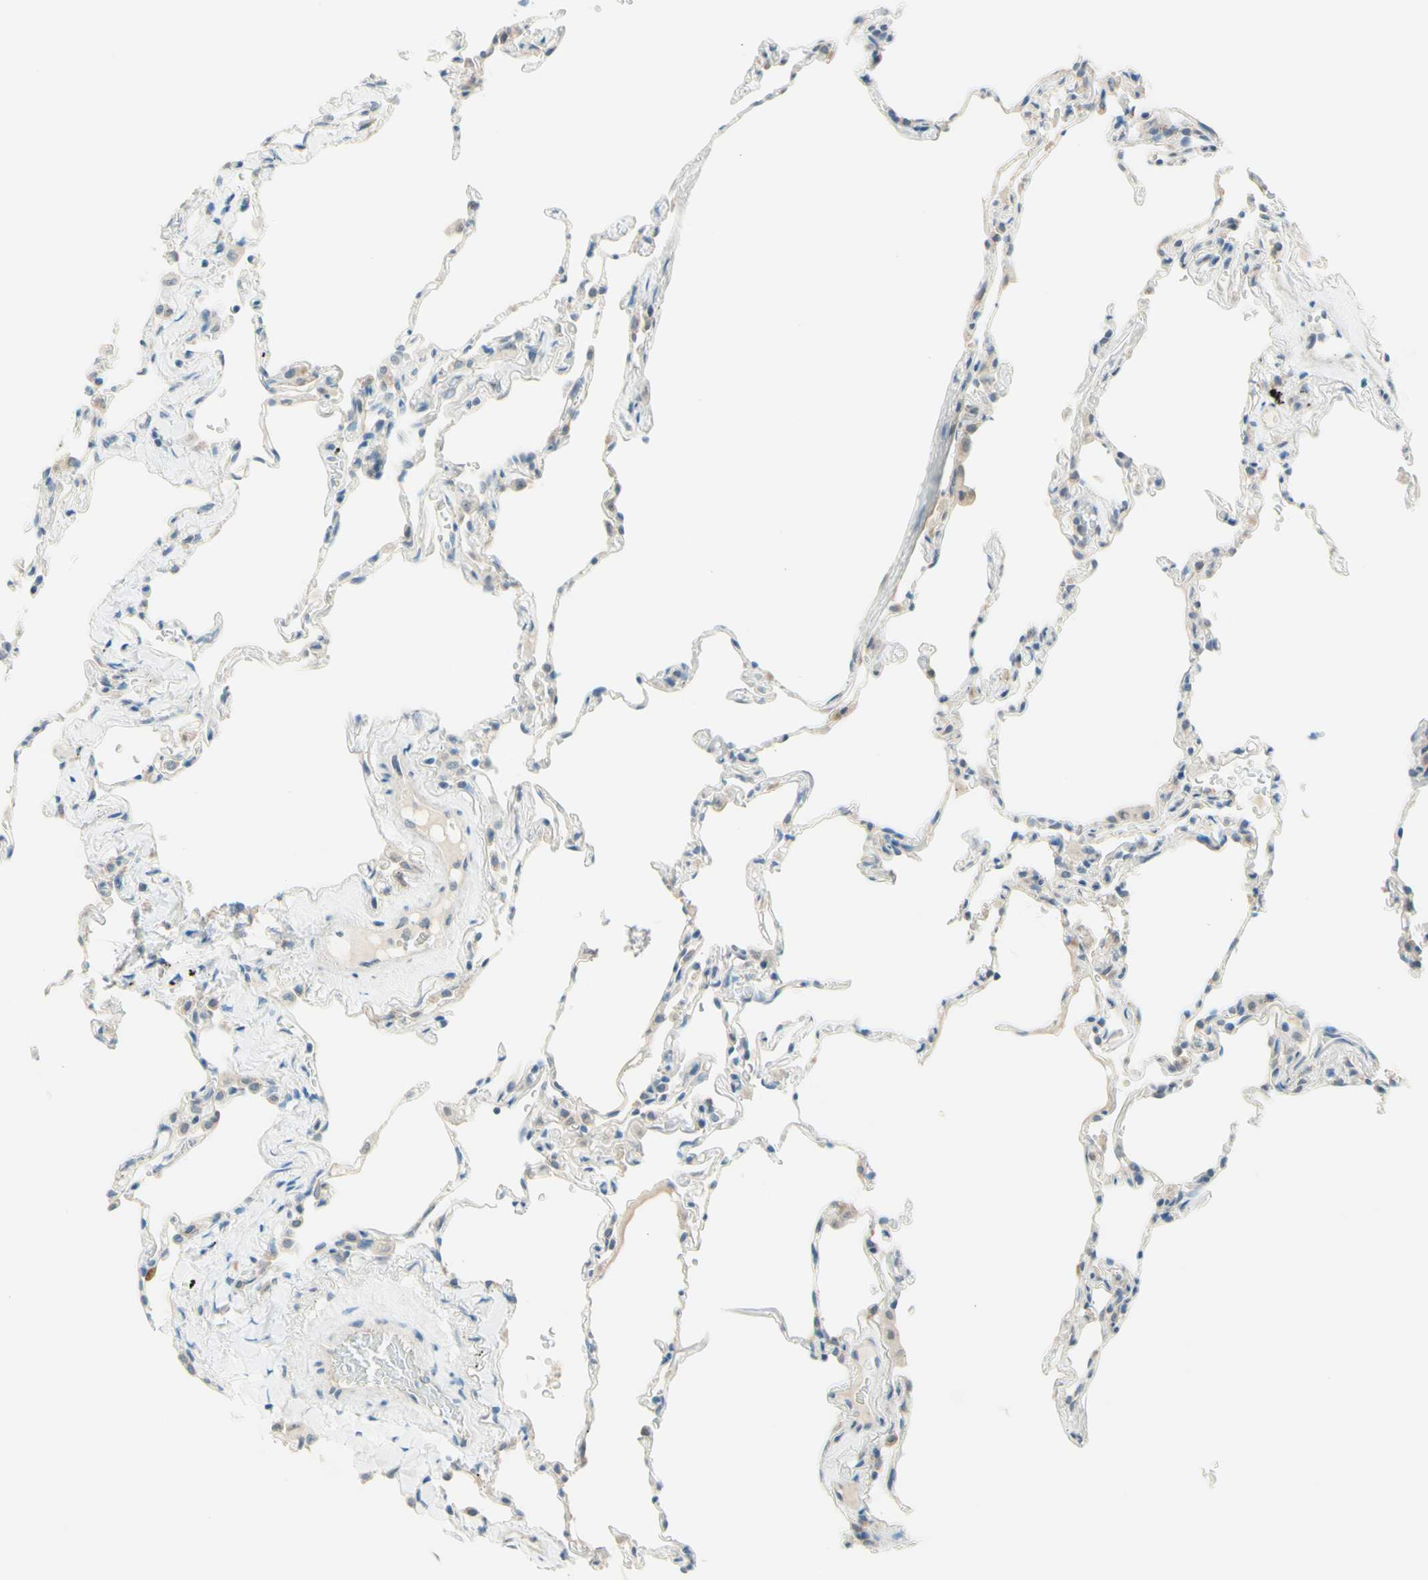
{"staining": {"intensity": "weak", "quantity": "25%-75%", "location": "cytoplasmic/membranous"}, "tissue": "lung", "cell_type": "Alveolar cells", "image_type": "normal", "snomed": [{"axis": "morphology", "description": "Normal tissue, NOS"}, {"axis": "topography", "description": "Lung"}], "caption": "Approximately 25%-75% of alveolar cells in normal lung display weak cytoplasmic/membranous protein staining as visualized by brown immunohistochemical staining.", "gene": "JPH1", "patient": {"sex": "male", "age": 59}}